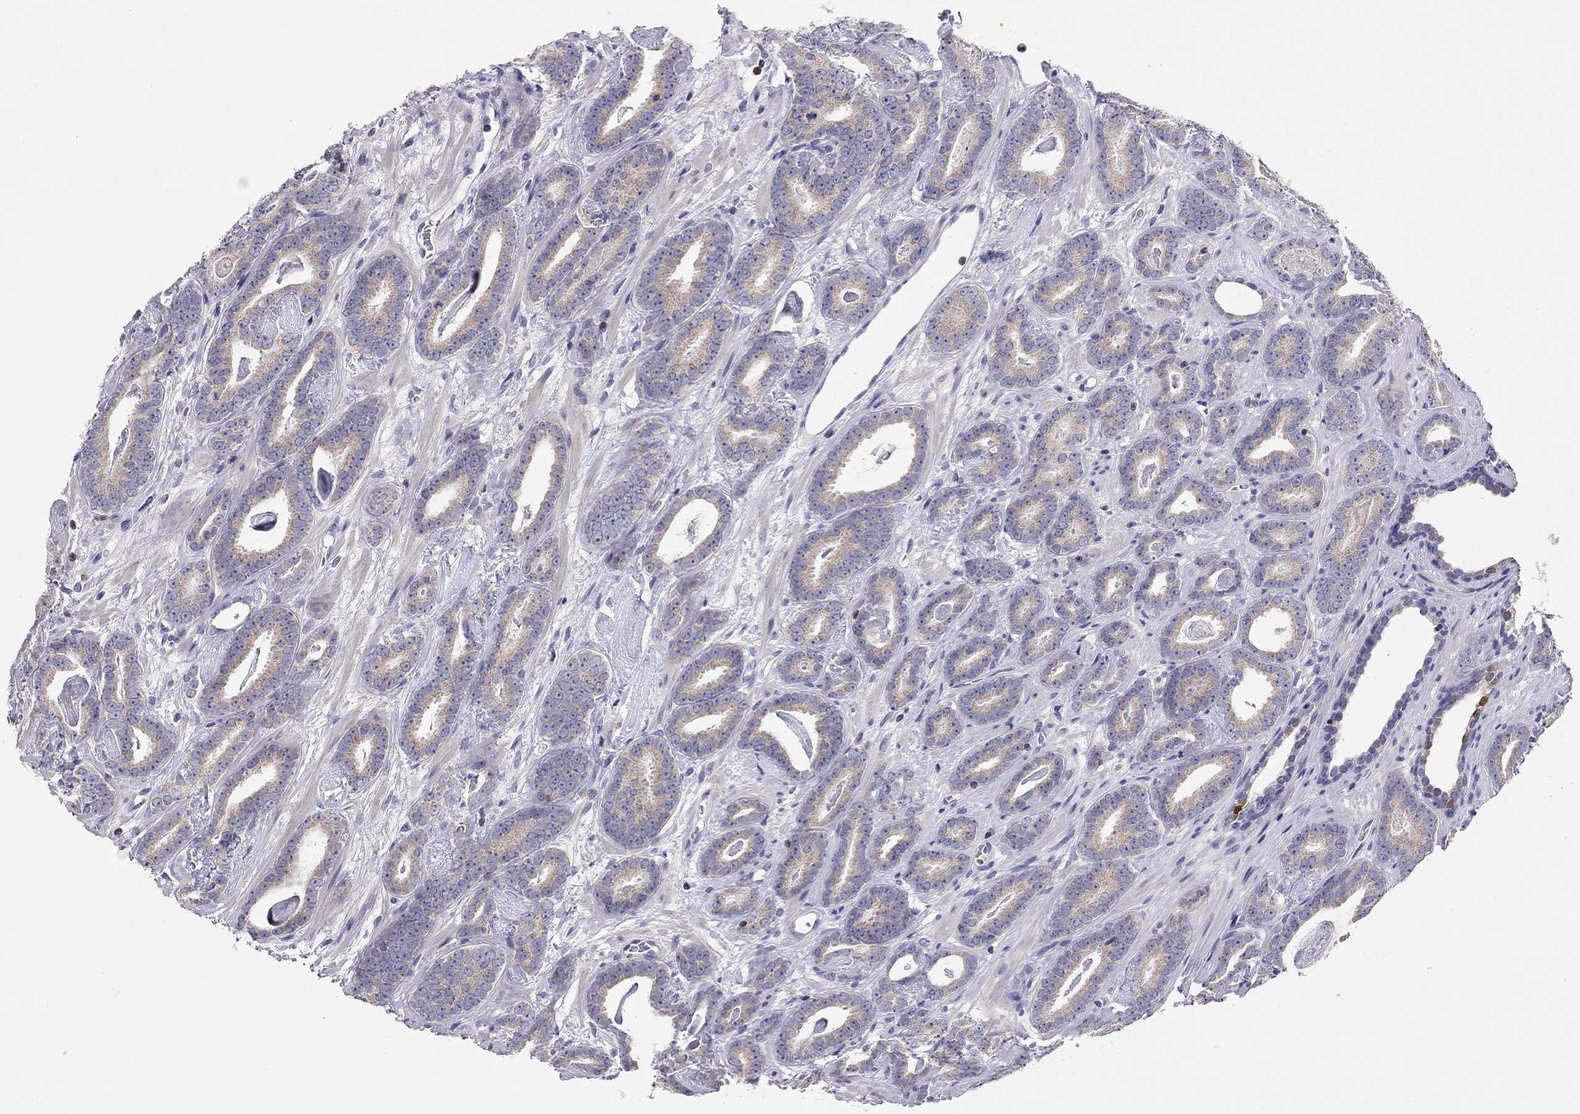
{"staining": {"intensity": "weak", "quantity": "<25%", "location": "cytoplasmic/membranous"}, "tissue": "prostate cancer", "cell_type": "Tumor cells", "image_type": "cancer", "snomed": [{"axis": "morphology", "description": "Adenocarcinoma, Medium grade"}, {"axis": "topography", "description": "Prostate and seminal vesicle, NOS"}, {"axis": "topography", "description": "Prostate"}], "caption": "Tumor cells are negative for protein expression in human adenocarcinoma (medium-grade) (prostate). (DAB (3,3'-diaminobenzidine) immunohistochemistry (IHC) with hematoxylin counter stain).", "gene": "CITED1", "patient": {"sex": "male", "age": 54}}